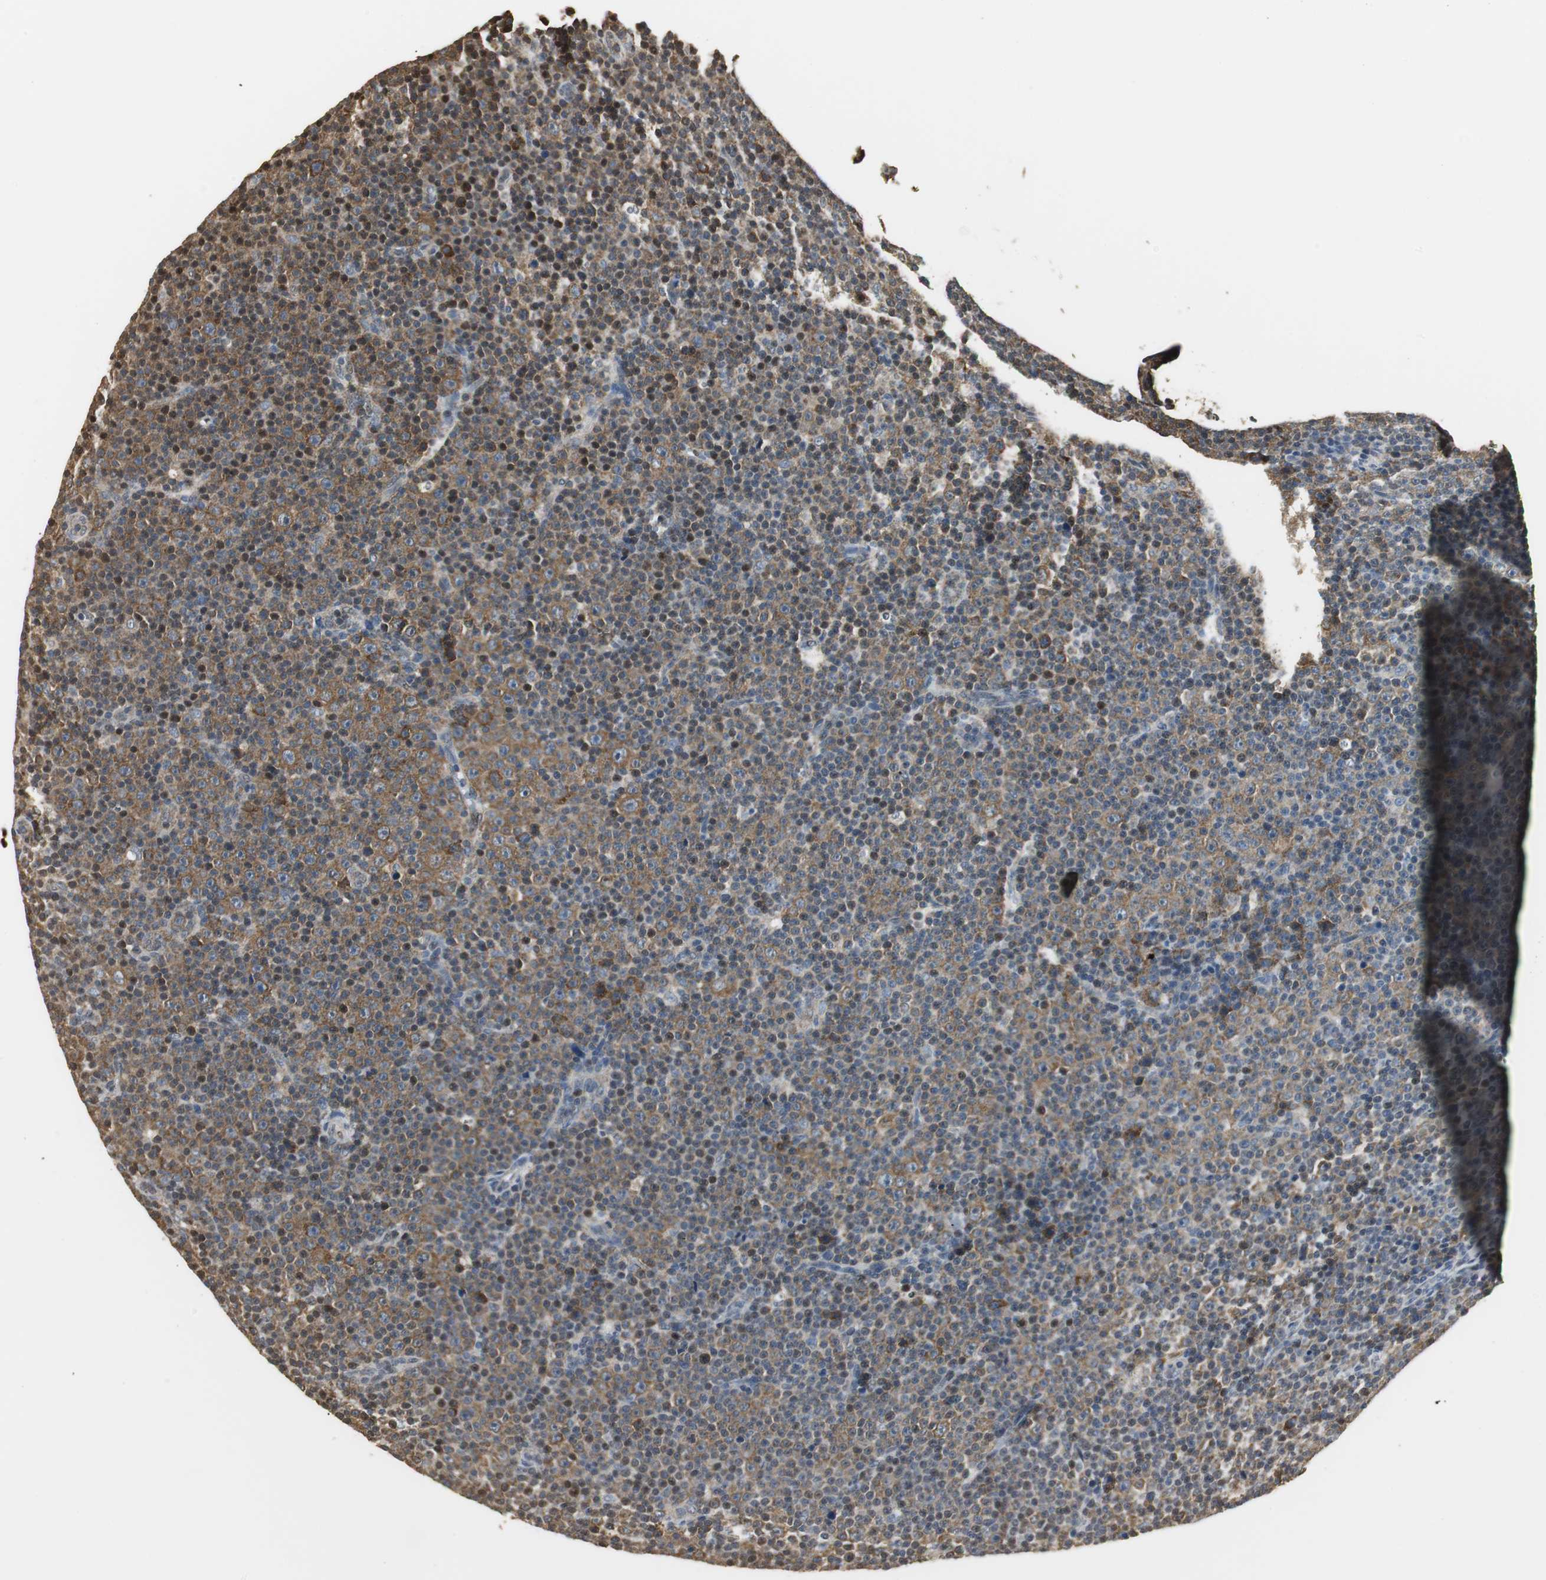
{"staining": {"intensity": "weak", "quantity": ">75%", "location": "cytoplasmic/membranous"}, "tissue": "lymphoma", "cell_type": "Tumor cells", "image_type": "cancer", "snomed": [{"axis": "morphology", "description": "Malignant lymphoma, non-Hodgkin's type, Low grade"}, {"axis": "topography", "description": "Lymph node"}], "caption": "This is a photomicrograph of immunohistochemistry staining of lymphoma, which shows weak expression in the cytoplasmic/membranous of tumor cells.", "gene": "CCT5", "patient": {"sex": "female", "age": 67}}